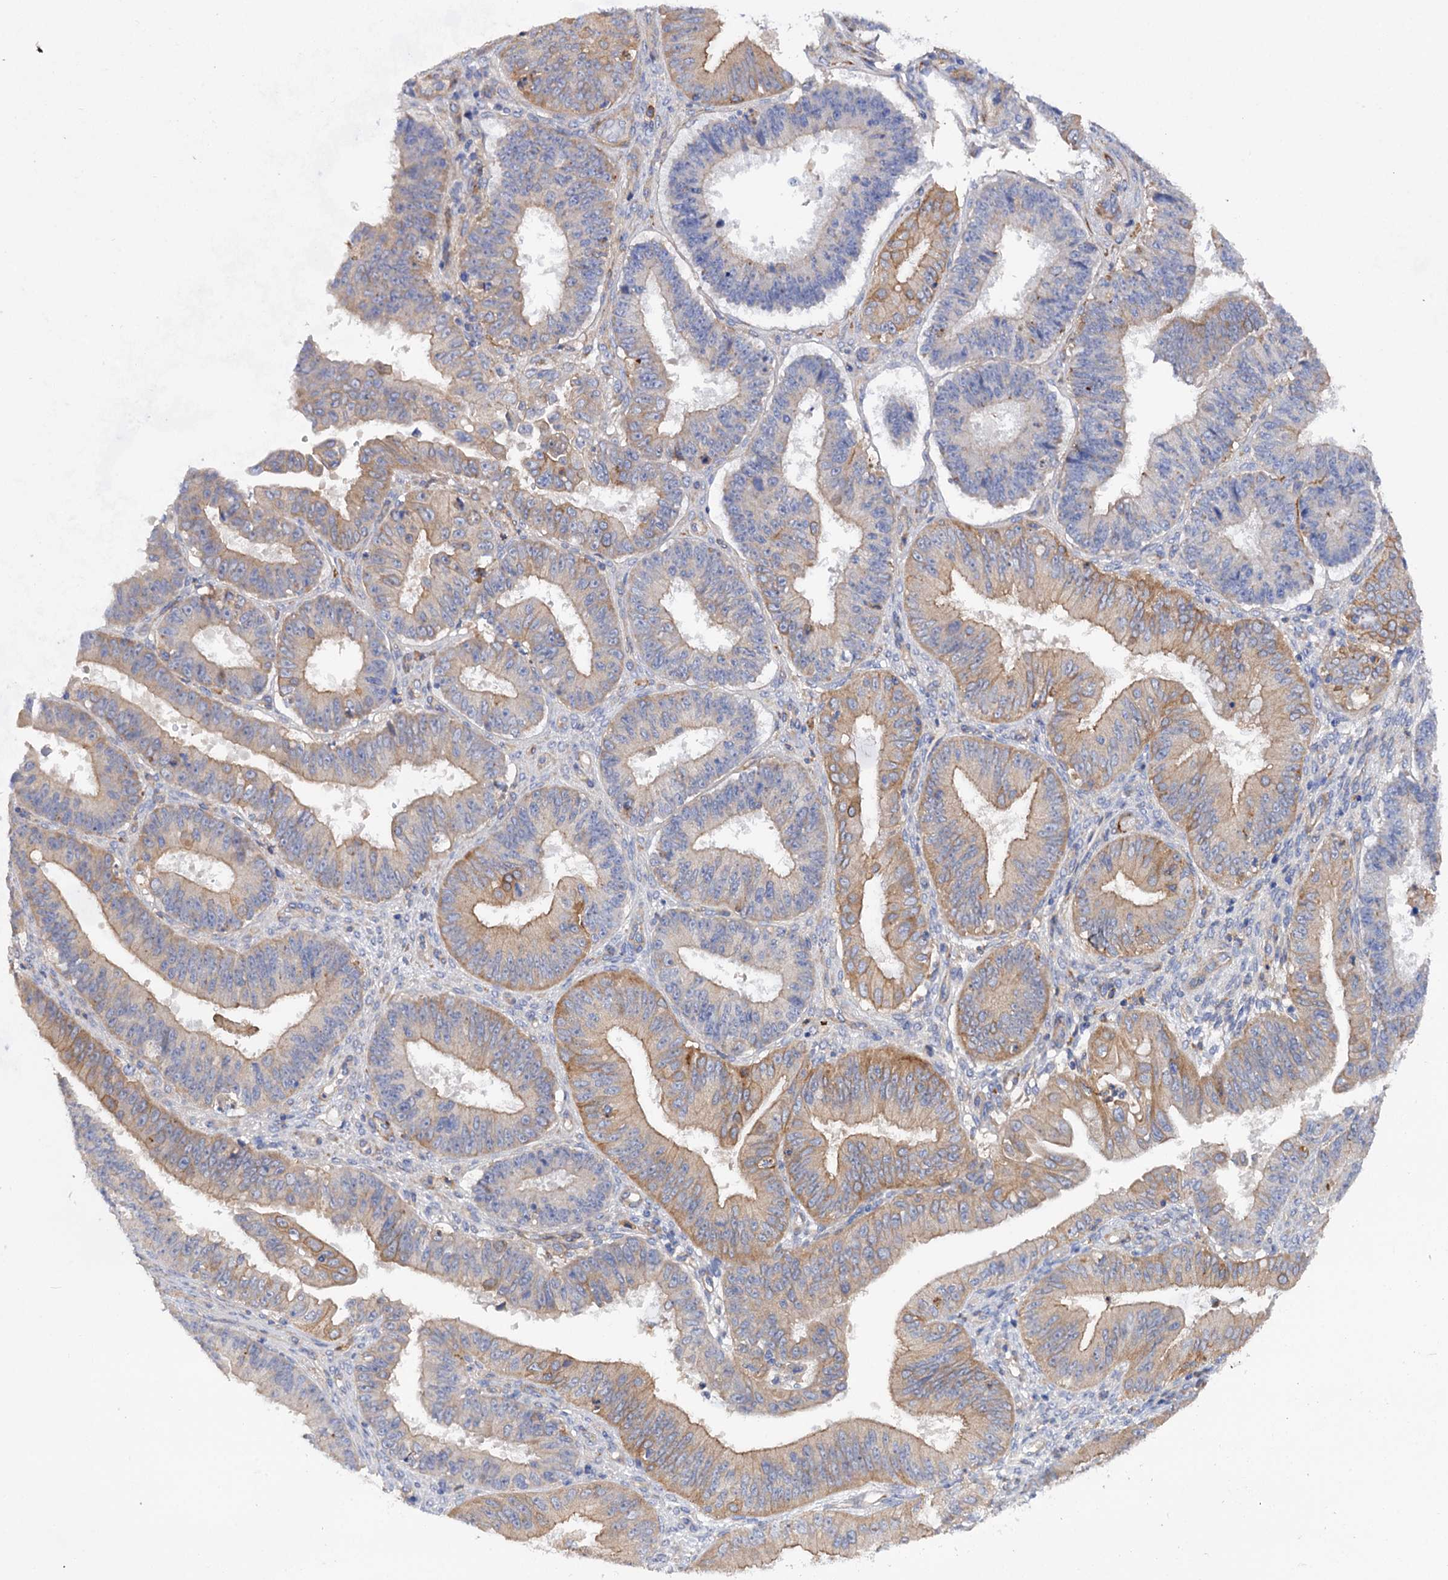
{"staining": {"intensity": "weak", "quantity": "25%-75%", "location": "cytoplasmic/membranous"}, "tissue": "ovarian cancer", "cell_type": "Tumor cells", "image_type": "cancer", "snomed": [{"axis": "morphology", "description": "Carcinoma, endometroid"}, {"axis": "topography", "description": "Appendix"}, {"axis": "topography", "description": "Ovary"}], "caption": "Ovarian endometroid carcinoma tissue displays weak cytoplasmic/membranous staining in approximately 25%-75% of tumor cells, visualized by immunohistochemistry.", "gene": "CSAD", "patient": {"sex": "female", "age": 42}}